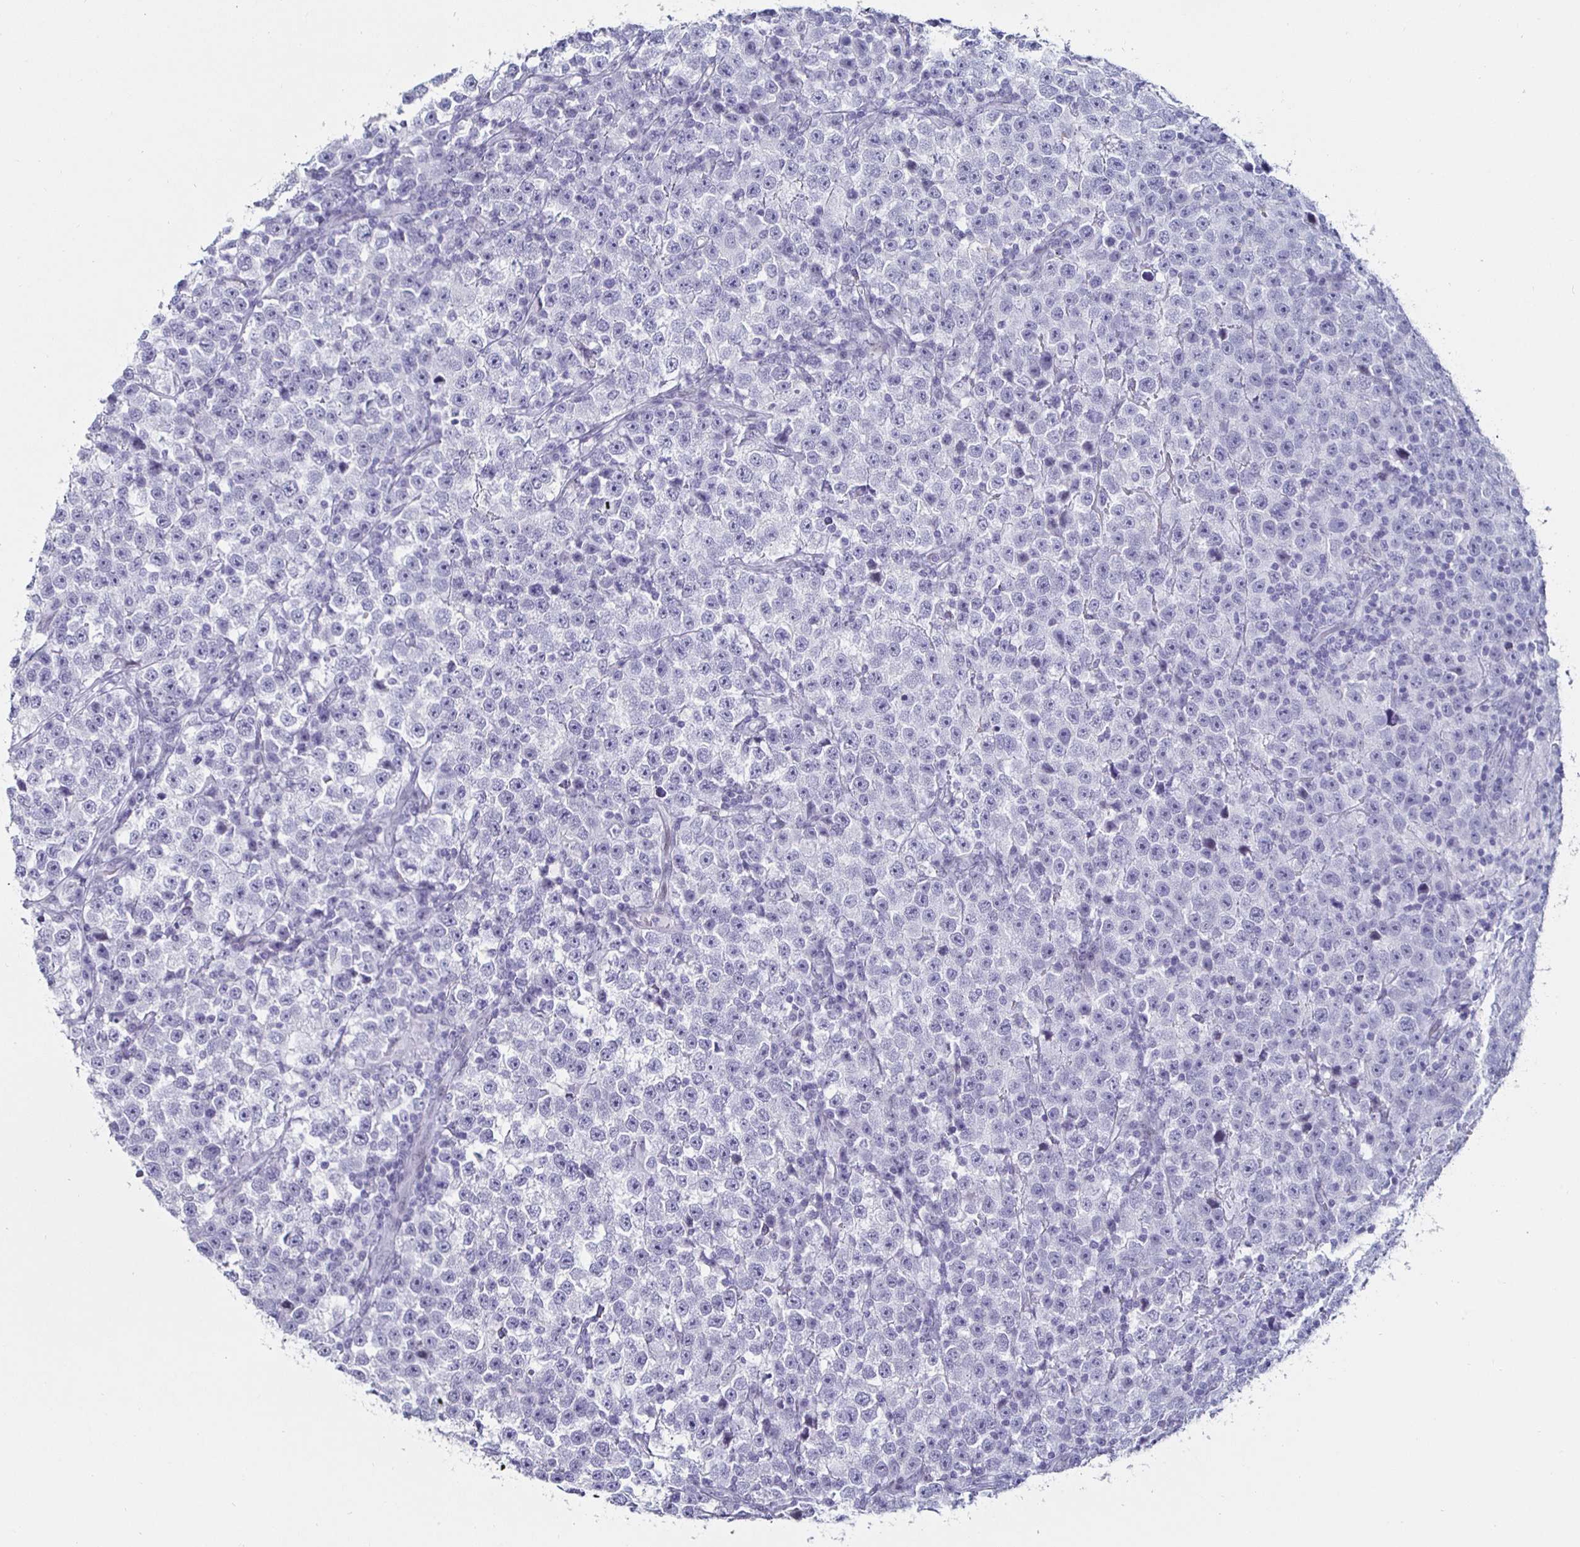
{"staining": {"intensity": "negative", "quantity": "none", "location": "none"}, "tissue": "testis cancer", "cell_type": "Tumor cells", "image_type": "cancer", "snomed": [{"axis": "morphology", "description": "Seminoma, NOS"}, {"axis": "topography", "description": "Testis"}], "caption": "Immunohistochemical staining of human testis seminoma demonstrates no significant positivity in tumor cells.", "gene": "KRT4", "patient": {"sex": "male", "age": 43}}